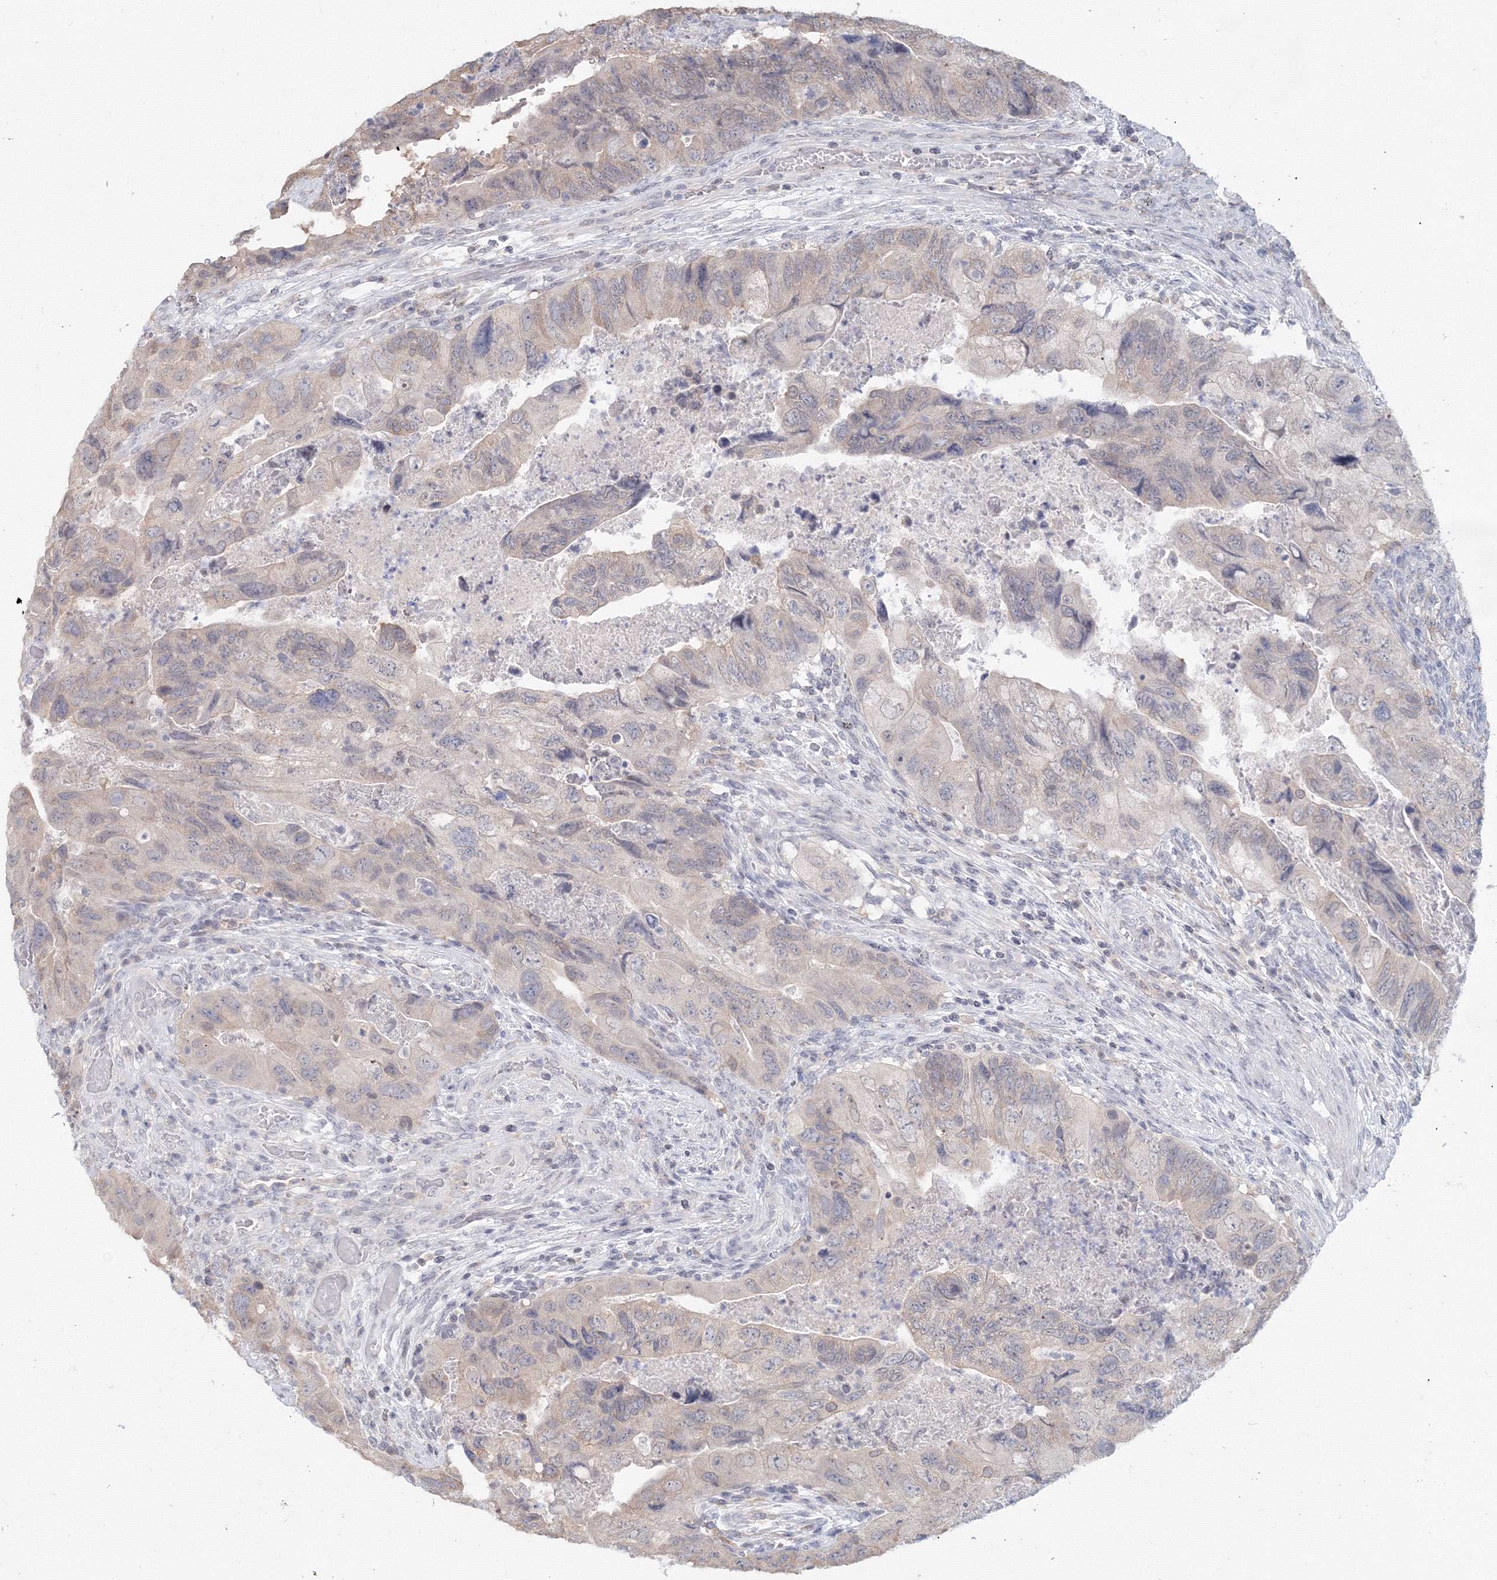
{"staining": {"intensity": "weak", "quantity": "<25%", "location": "cytoplasmic/membranous"}, "tissue": "colorectal cancer", "cell_type": "Tumor cells", "image_type": "cancer", "snomed": [{"axis": "morphology", "description": "Adenocarcinoma, NOS"}, {"axis": "topography", "description": "Rectum"}], "caption": "DAB immunohistochemical staining of colorectal adenocarcinoma shows no significant staining in tumor cells.", "gene": "SLC7A7", "patient": {"sex": "male", "age": 63}}